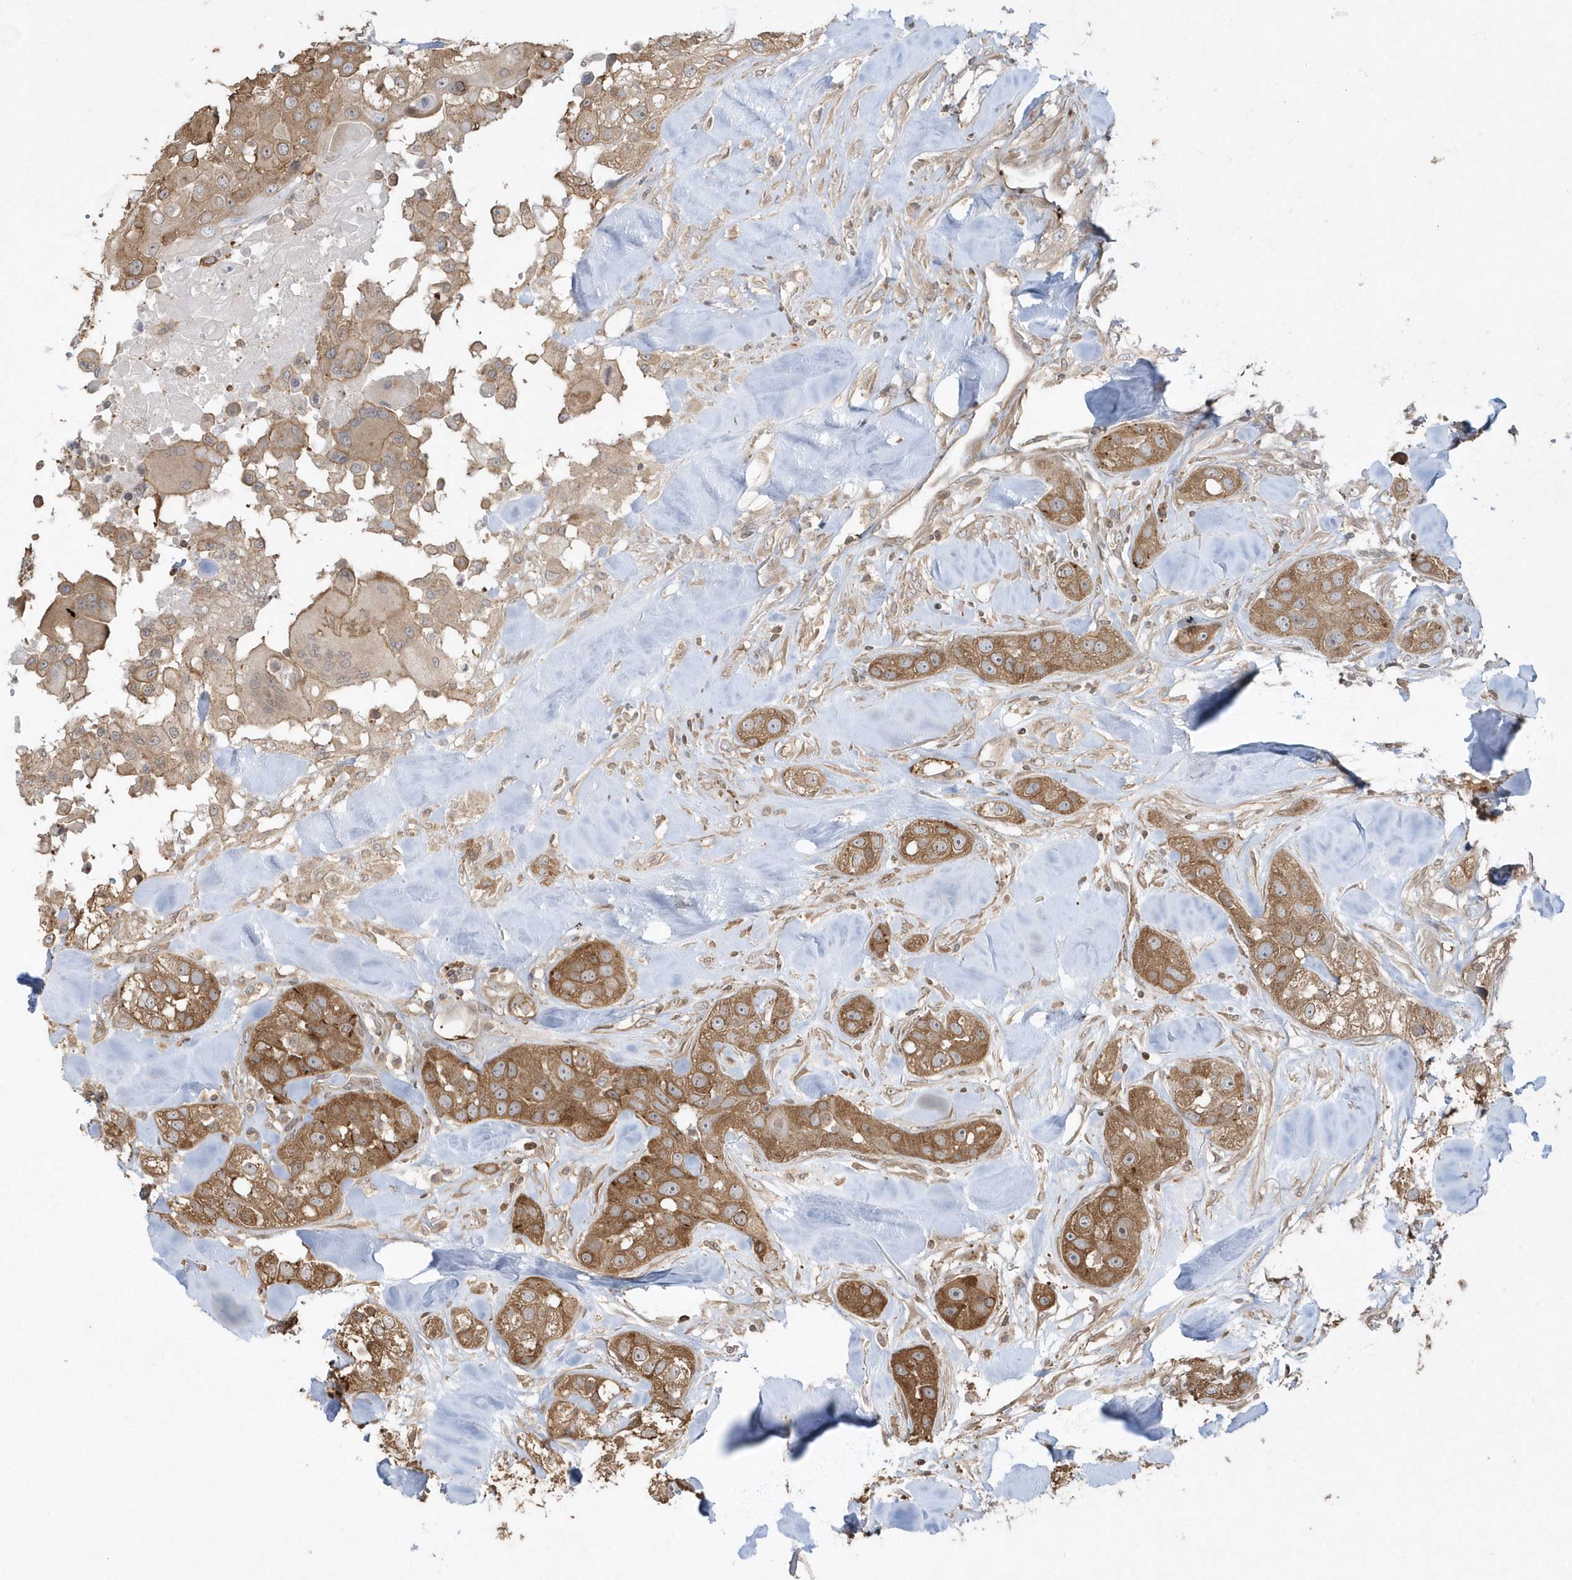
{"staining": {"intensity": "moderate", "quantity": ">75%", "location": "cytoplasmic/membranous"}, "tissue": "head and neck cancer", "cell_type": "Tumor cells", "image_type": "cancer", "snomed": [{"axis": "morphology", "description": "Normal tissue, NOS"}, {"axis": "morphology", "description": "Squamous cell carcinoma, NOS"}, {"axis": "topography", "description": "Skeletal muscle"}, {"axis": "topography", "description": "Head-Neck"}], "caption": "Protein expression by IHC demonstrates moderate cytoplasmic/membranous staining in about >75% of tumor cells in head and neck cancer (squamous cell carcinoma).", "gene": "BSN", "patient": {"sex": "male", "age": 51}}